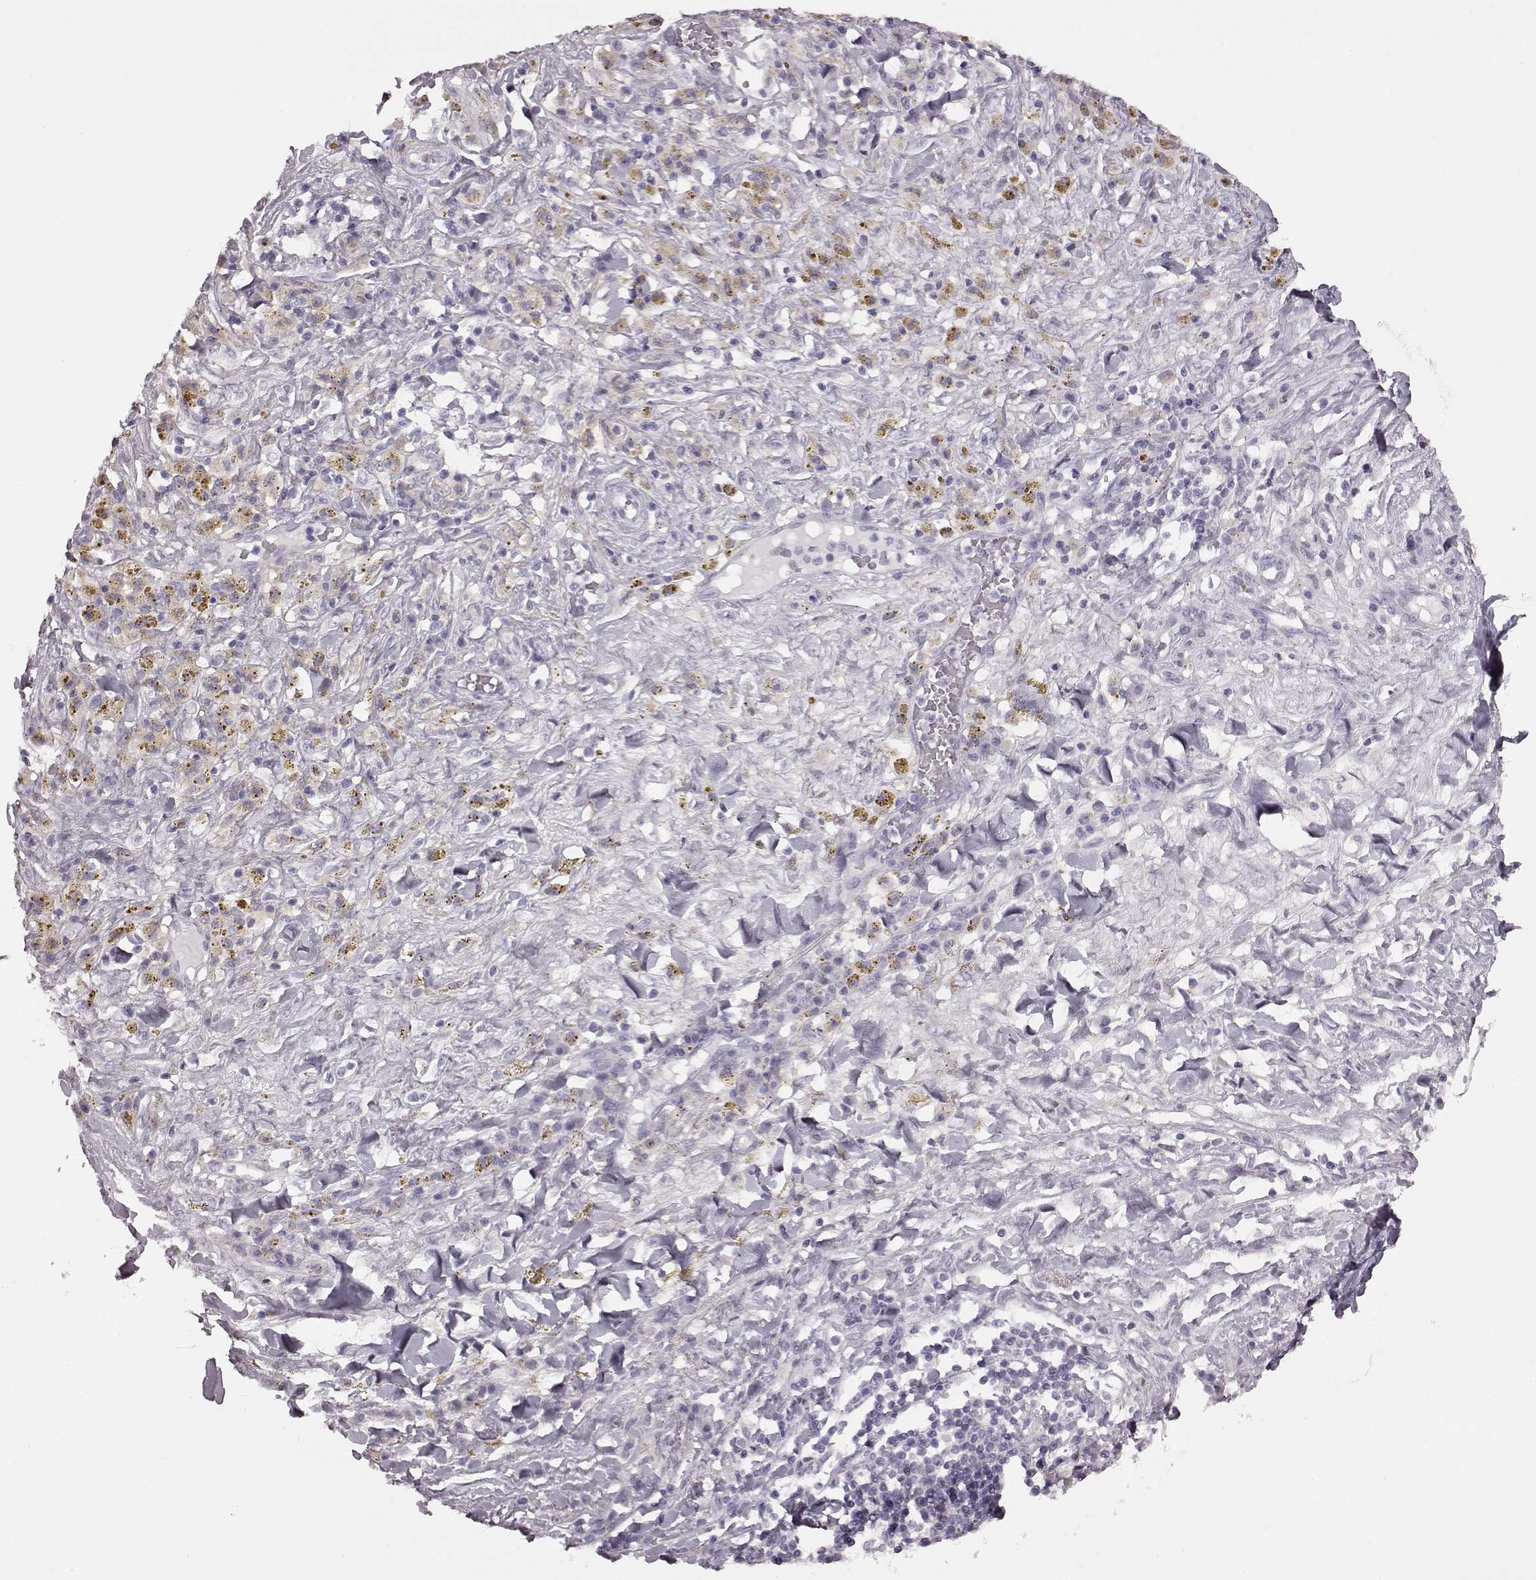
{"staining": {"intensity": "negative", "quantity": "none", "location": "none"}, "tissue": "melanoma", "cell_type": "Tumor cells", "image_type": "cancer", "snomed": [{"axis": "morphology", "description": "Malignant melanoma, NOS"}, {"axis": "topography", "description": "Skin"}], "caption": "The histopathology image reveals no staining of tumor cells in malignant melanoma.", "gene": "CRYBA2", "patient": {"sex": "female", "age": 91}}